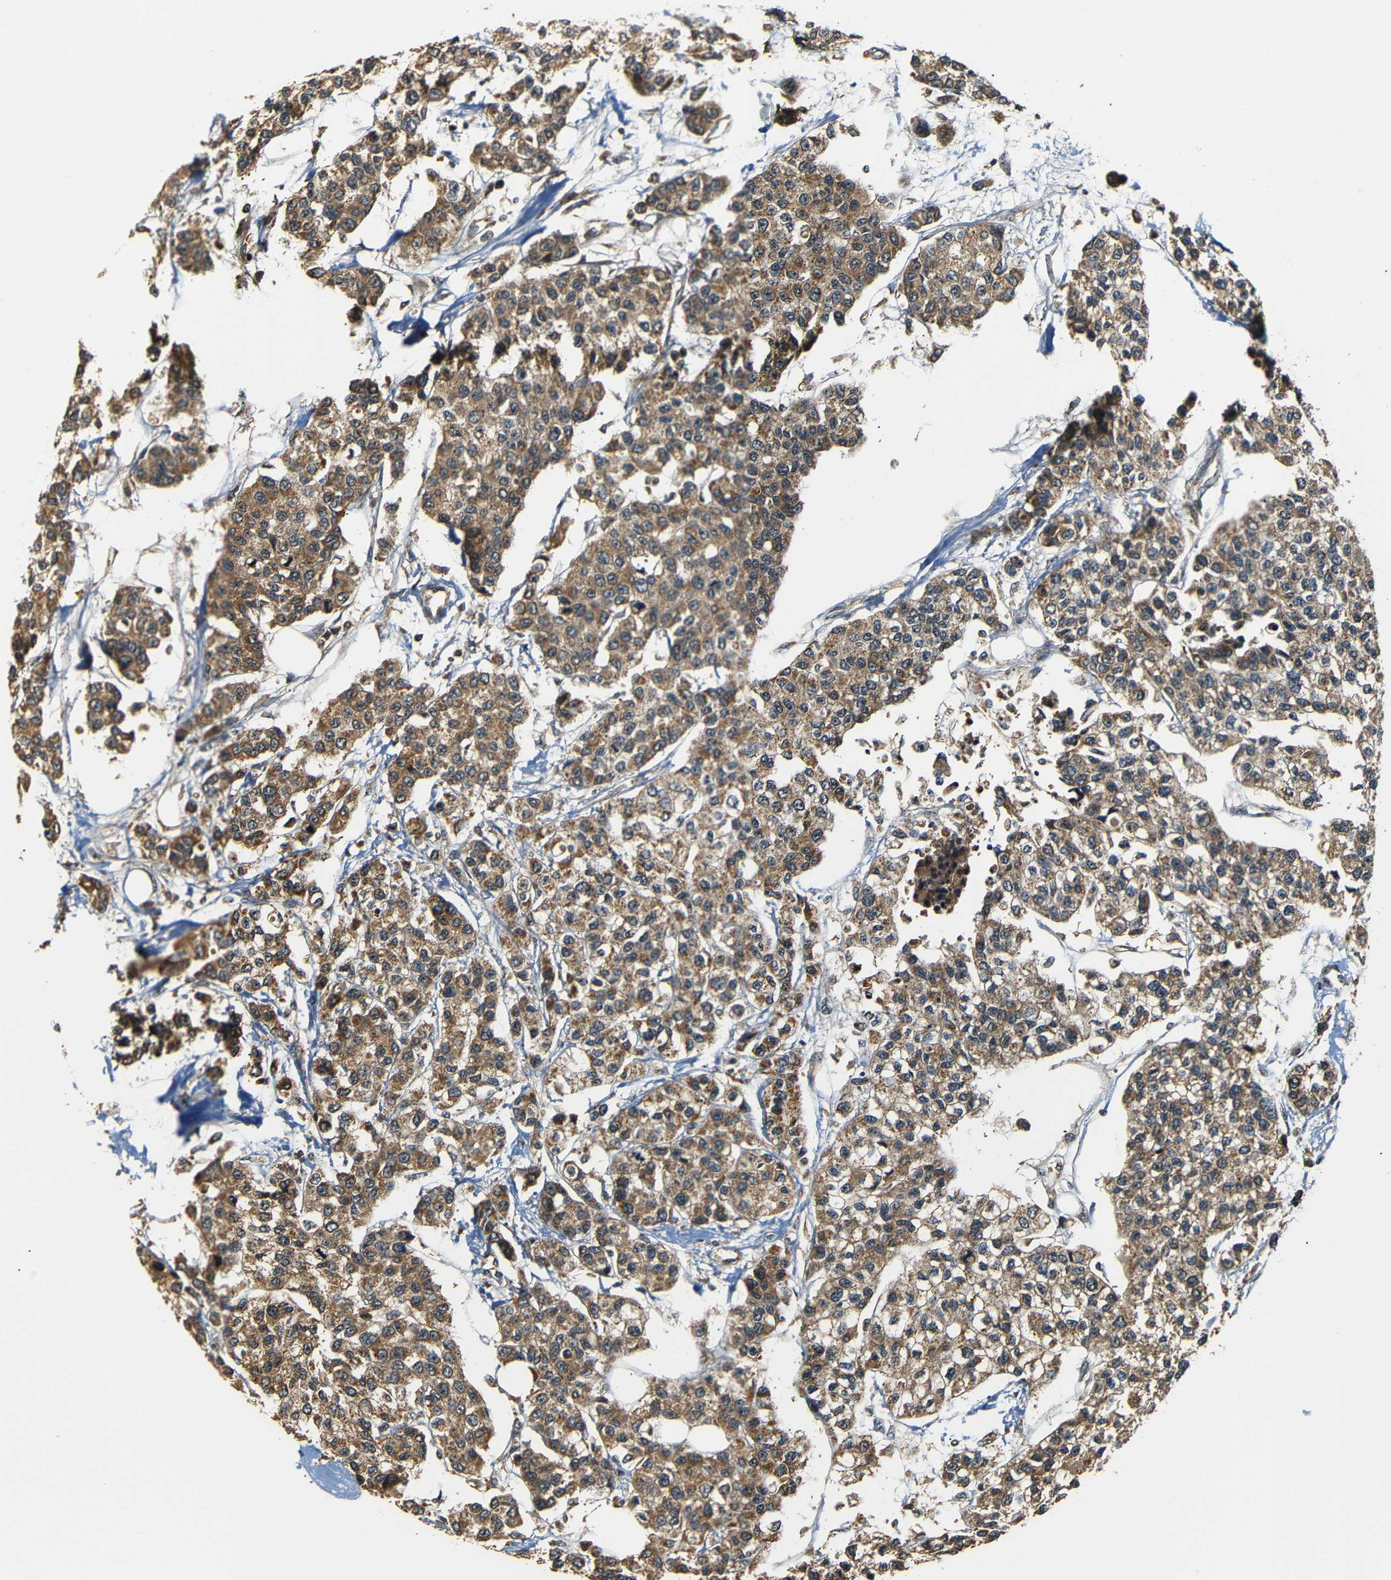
{"staining": {"intensity": "moderate", "quantity": ">75%", "location": "cytoplasmic/membranous"}, "tissue": "breast cancer", "cell_type": "Tumor cells", "image_type": "cancer", "snomed": [{"axis": "morphology", "description": "Duct carcinoma"}, {"axis": "topography", "description": "Breast"}], "caption": "Intraductal carcinoma (breast) was stained to show a protein in brown. There is medium levels of moderate cytoplasmic/membranous expression in about >75% of tumor cells. Immunohistochemistry stains the protein of interest in brown and the nuclei are stained blue.", "gene": "TANK", "patient": {"sex": "female", "age": 51}}